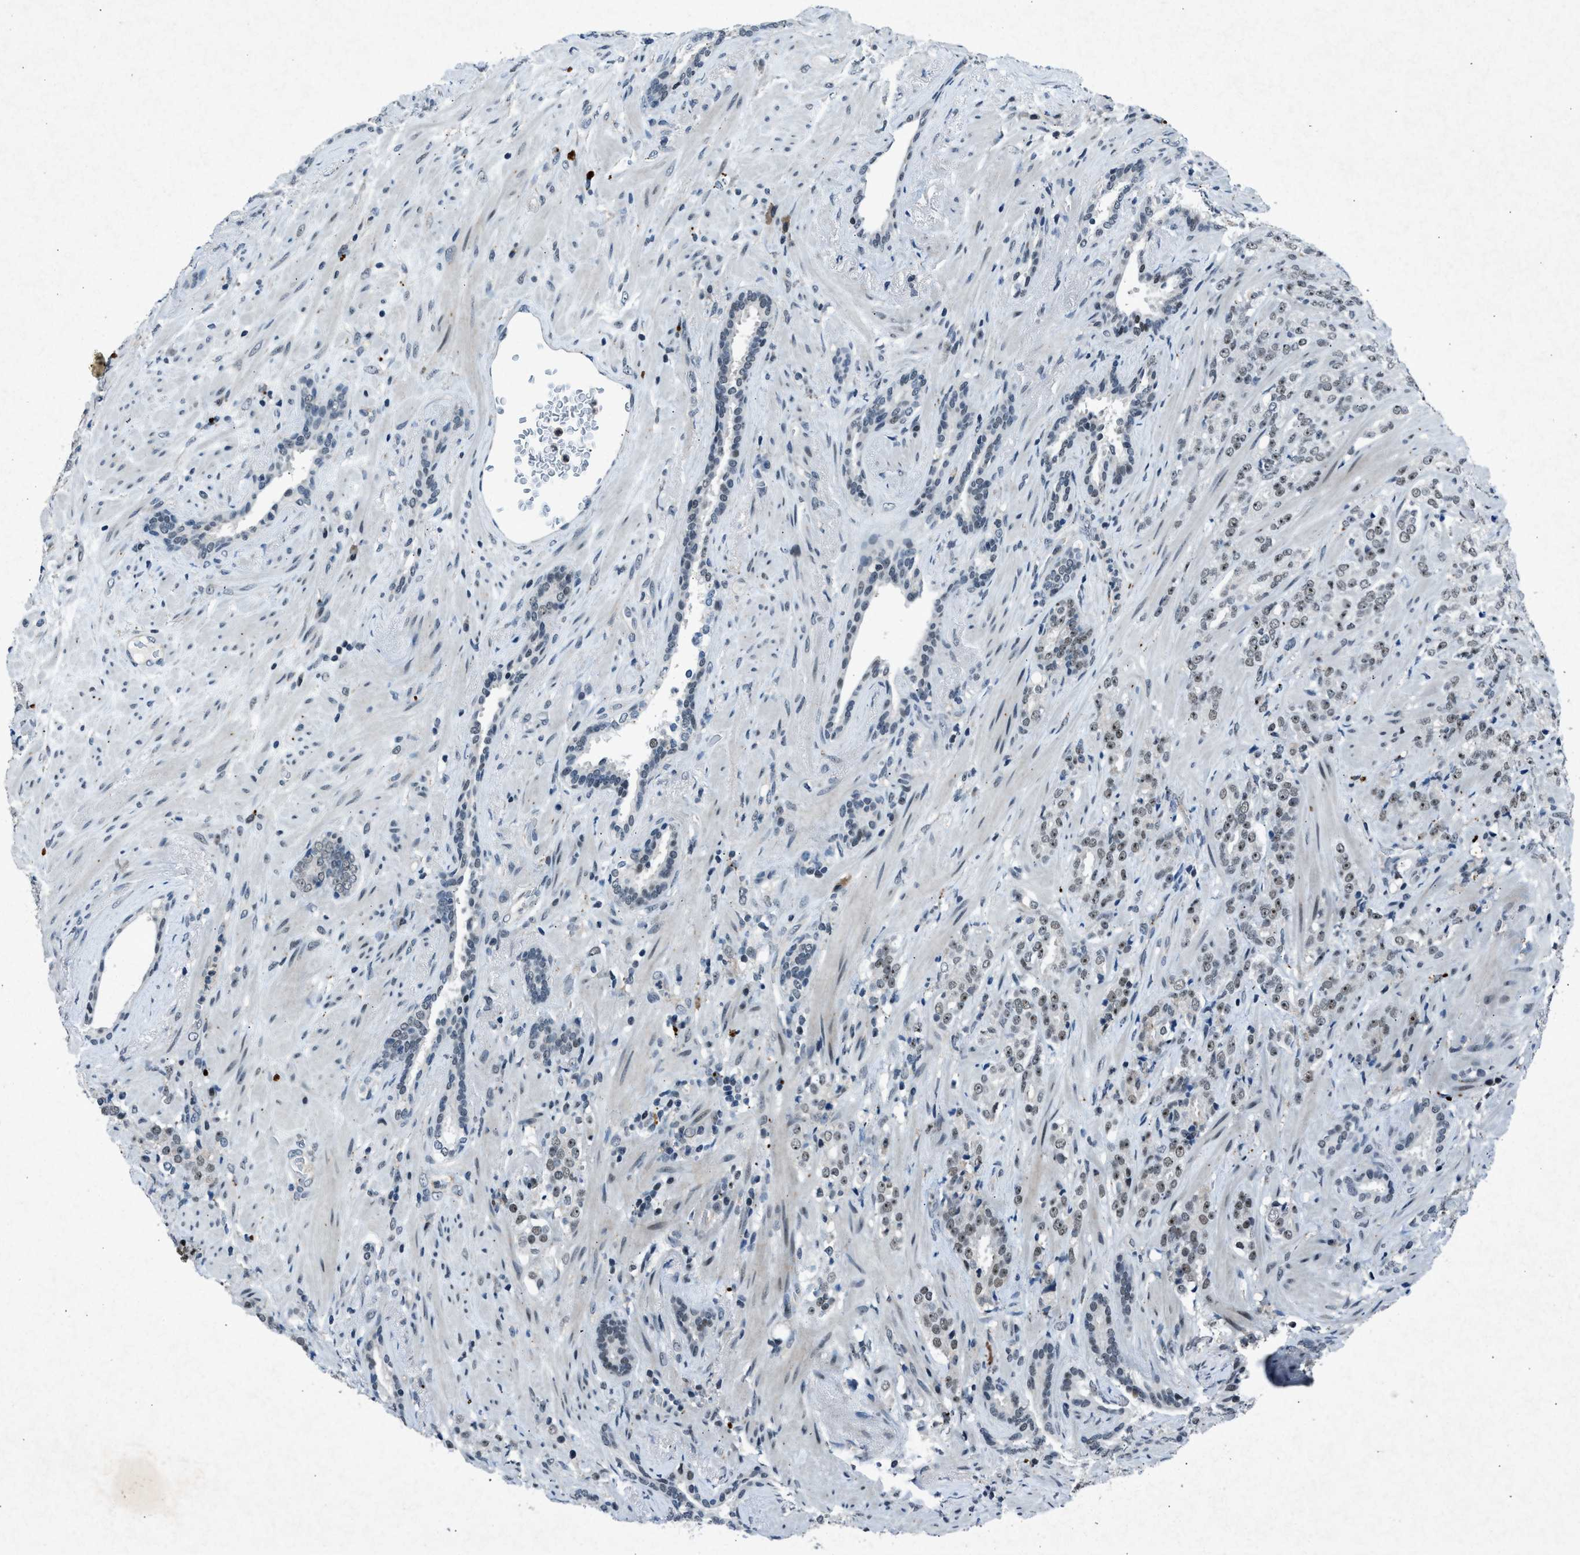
{"staining": {"intensity": "weak", "quantity": ">75%", "location": "nuclear"}, "tissue": "prostate cancer", "cell_type": "Tumor cells", "image_type": "cancer", "snomed": [{"axis": "morphology", "description": "Adenocarcinoma, High grade"}, {"axis": "topography", "description": "Prostate"}], "caption": "Immunohistochemistry (IHC) micrograph of neoplastic tissue: human prostate cancer (high-grade adenocarcinoma) stained using immunohistochemistry exhibits low levels of weak protein expression localized specifically in the nuclear of tumor cells, appearing as a nuclear brown color.", "gene": "ADCY1", "patient": {"sex": "male", "age": 71}}